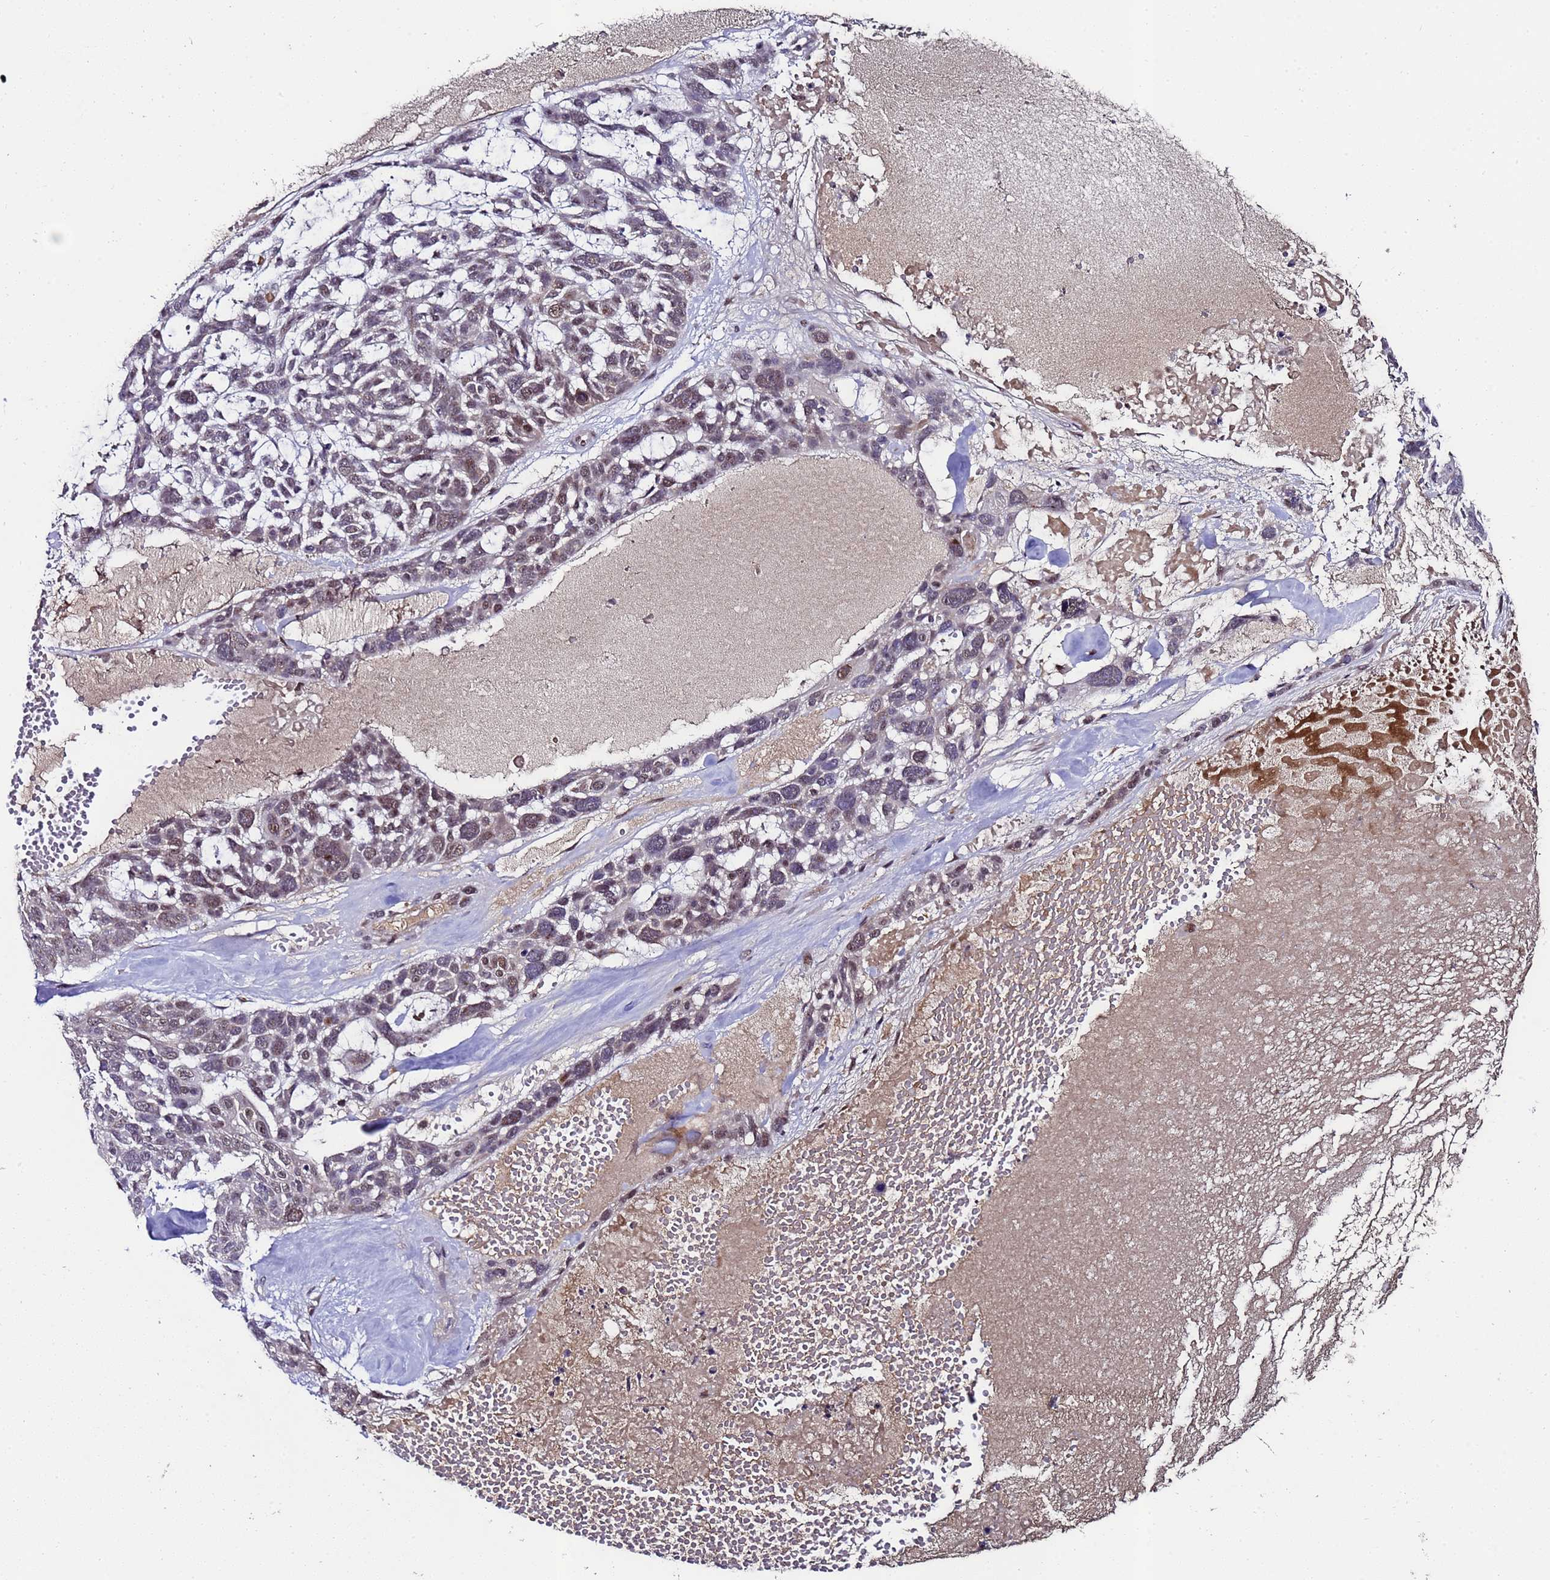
{"staining": {"intensity": "moderate", "quantity": "25%-75%", "location": "nuclear"}, "tissue": "skin cancer", "cell_type": "Tumor cells", "image_type": "cancer", "snomed": [{"axis": "morphology", "description": "Basal cell carcinoma"}, {"axis": "topography", "description": "Skin"}], "caption": "Approximately 25%-75% of tumor cells in basal cell carcinoma (skin) demonstrate moderate nuclear protein positivity as visualized by brown immunohistochemical staining.", "gene": "C19orf47", "patient": {"sex": "male", "age": 88}}